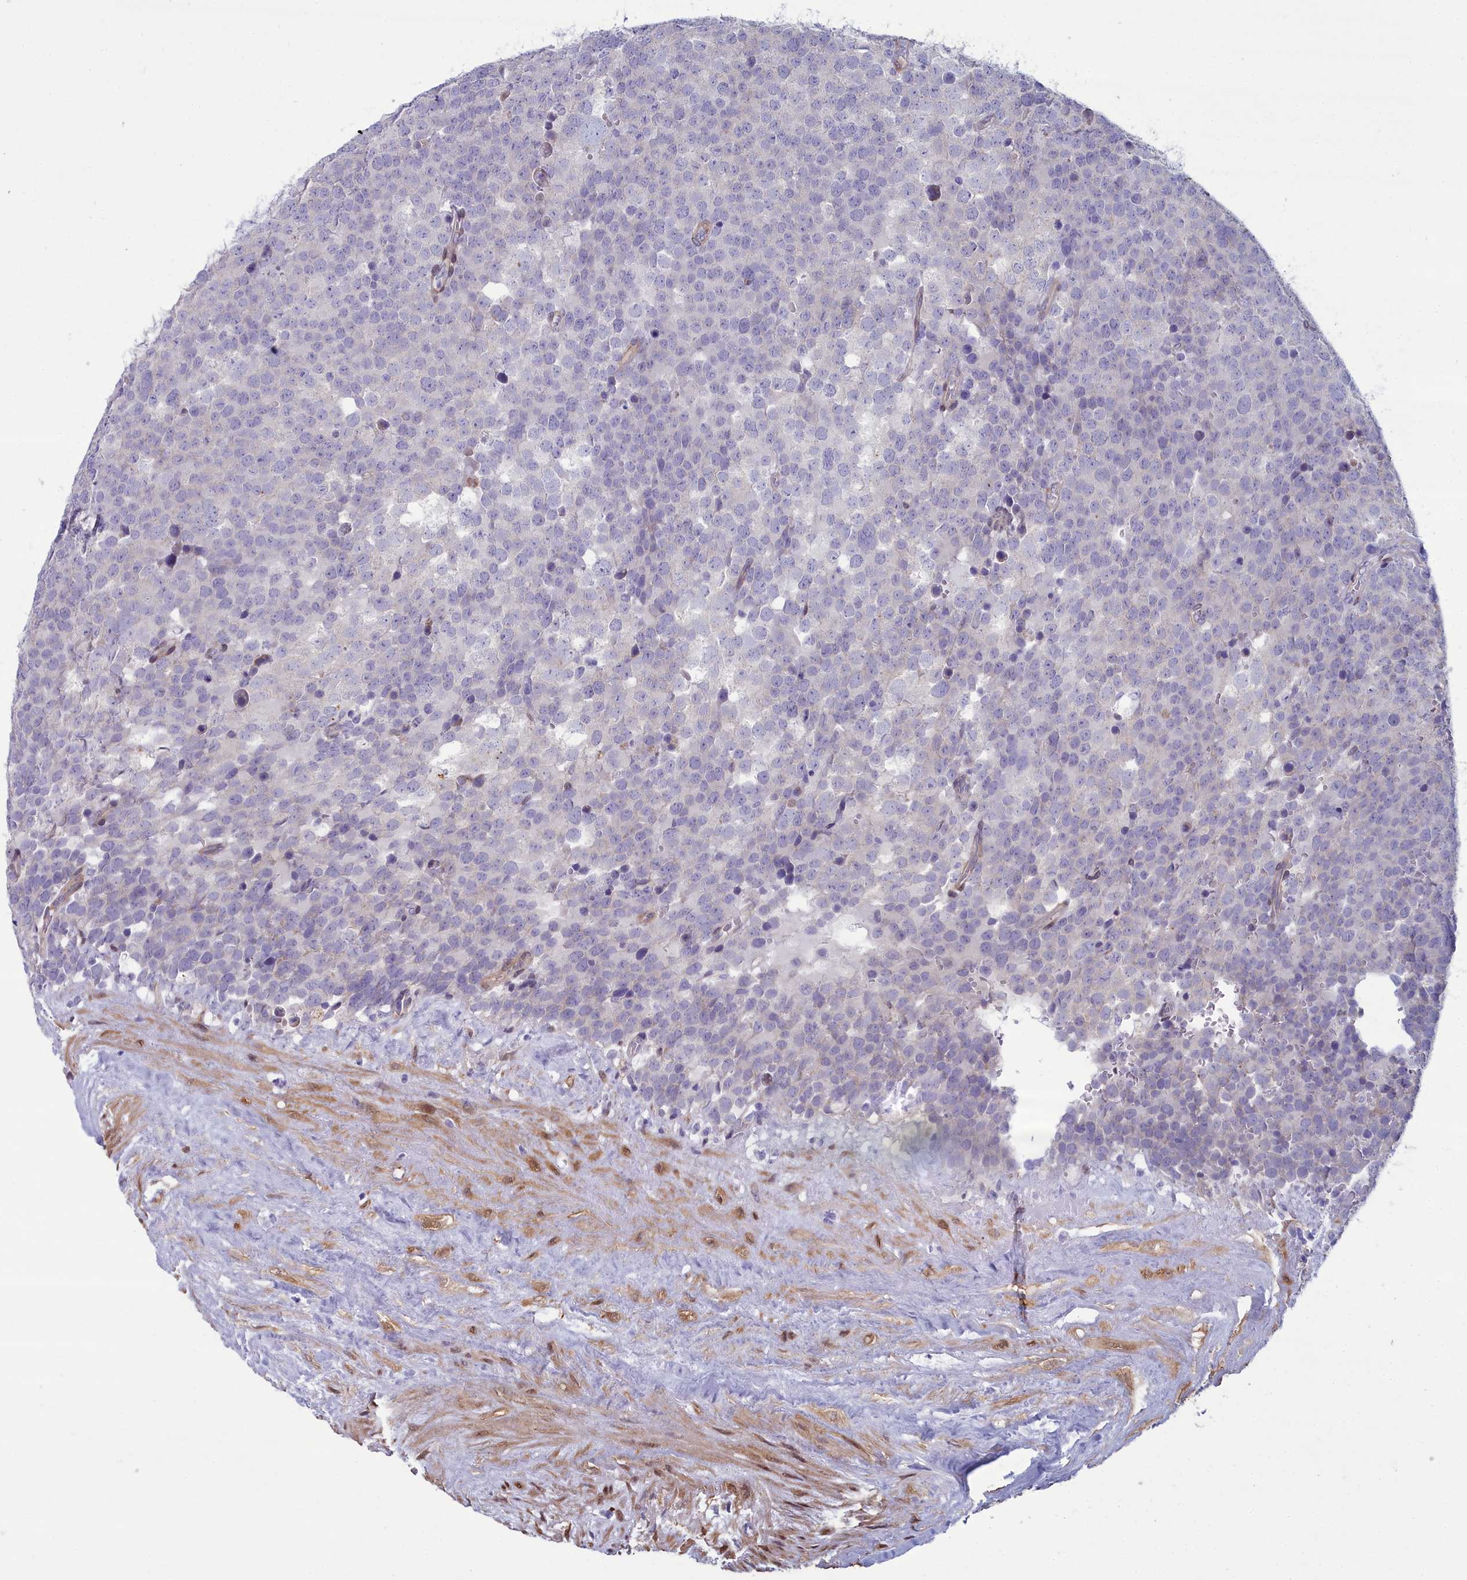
{"staining": {"intensity": "negative", "quantity": "none", "location": "none"}, "tissue": "testis cancer", "cell_type": "Tumor cells", "image_type": "cancer", "snomed": [{"axis": "morphology", "description": "Seminoma, NOS"}, {"axis": "topography", "description": "Testis"}], "caption": "IHC photomicrograph of human testis seminoma stained for a protein (brown), which shows no positivity in tumor cells.", "gene": "PPP1R14A", "patient": {"sex": "male", "age": 71}}